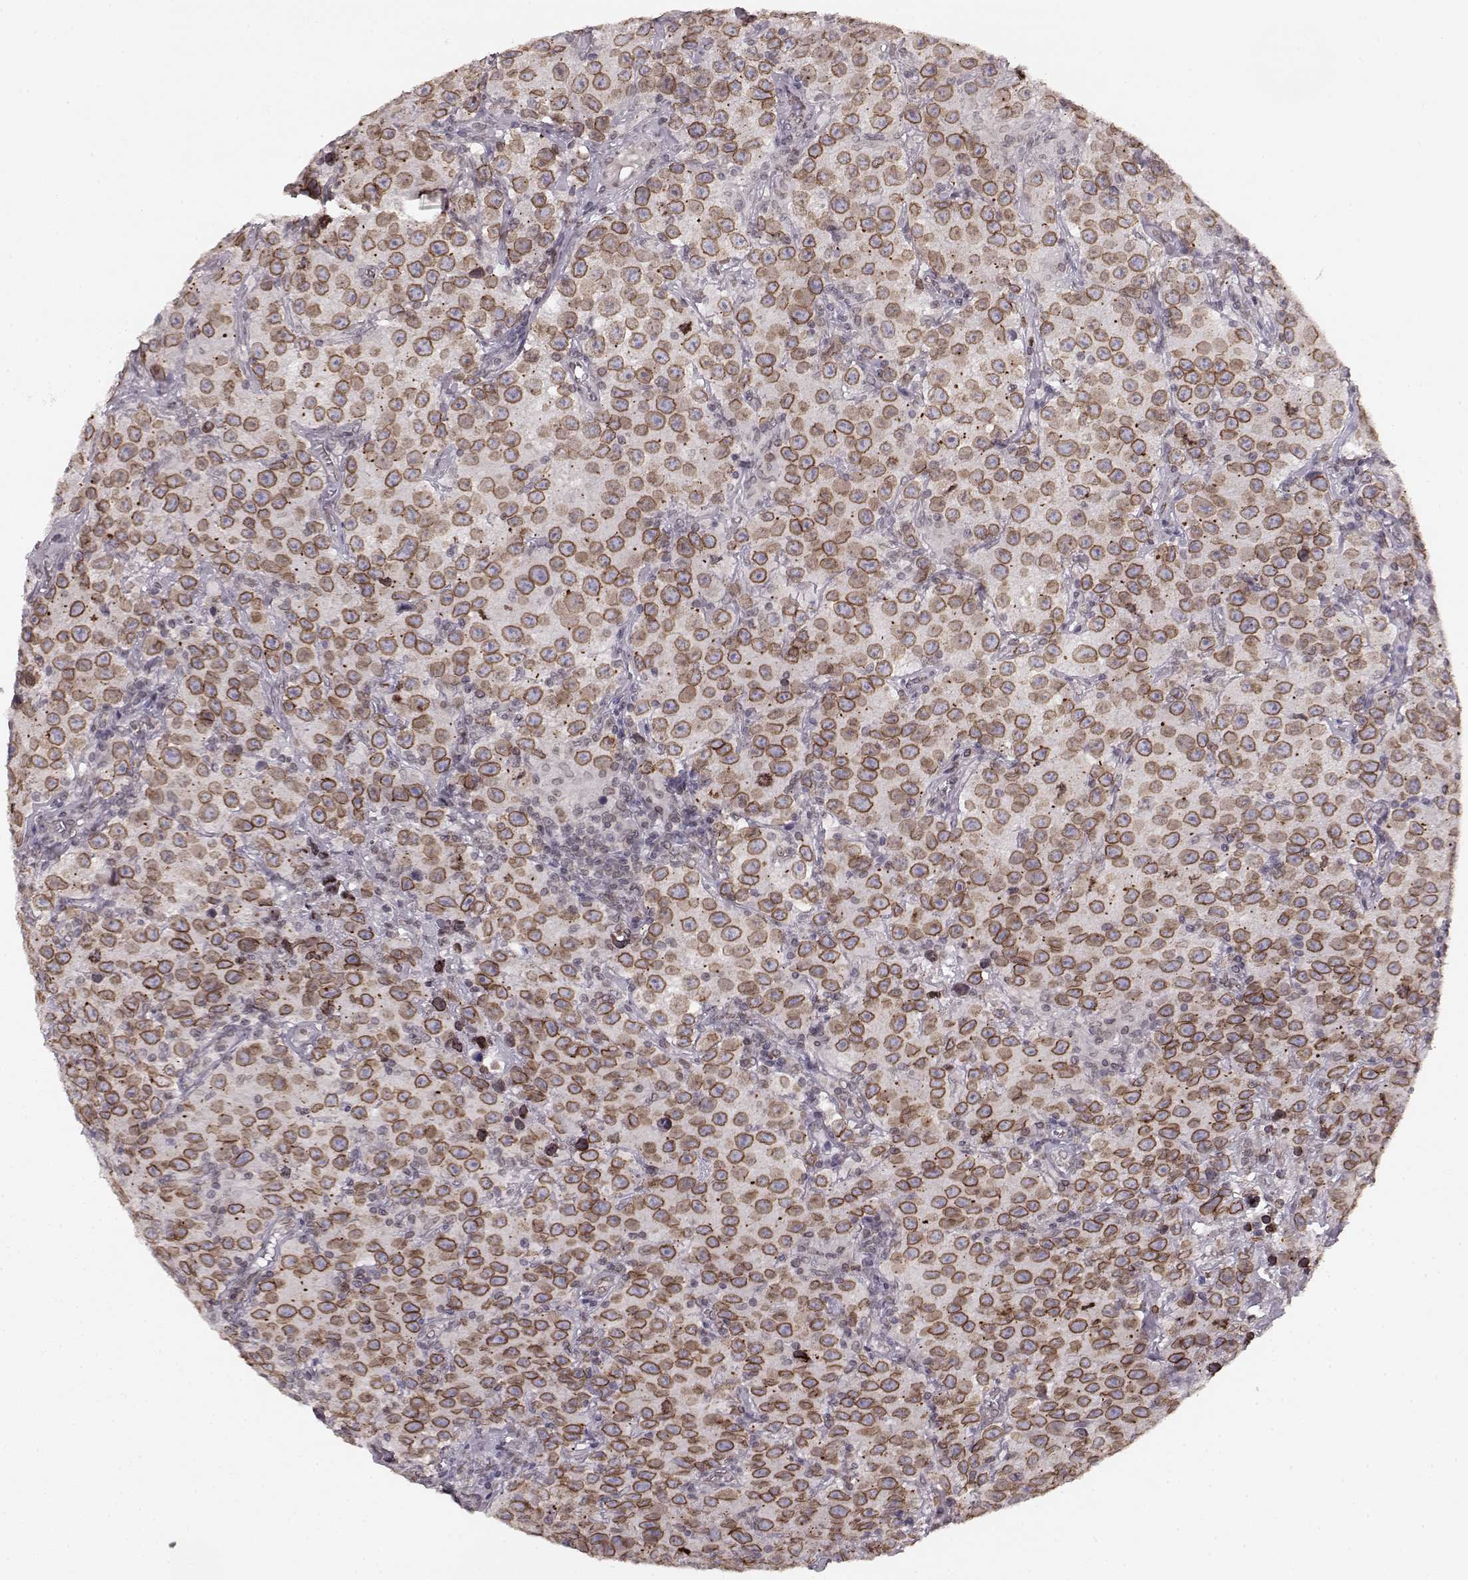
{"staining": {"intensity": "strong", "quantity": ">75%", "location": "cytoplasmic/membranous,nuclear"}, "tissue": "testis cancer", "cell_type": "Tumor cells", "image_type": "cancer", "snomed": [{"axis": "morphology", "description": "Seminoma, NOS"}, {"axis": "topography", "description": "Testis"}], "caption": "Tumor cells display strong cytoplasmic/membranous and nuclear positivity in approximately >75% of cells in testis cancer.", "gene": "DCAF12", "patient": {"sex": "male", "age": 52}}